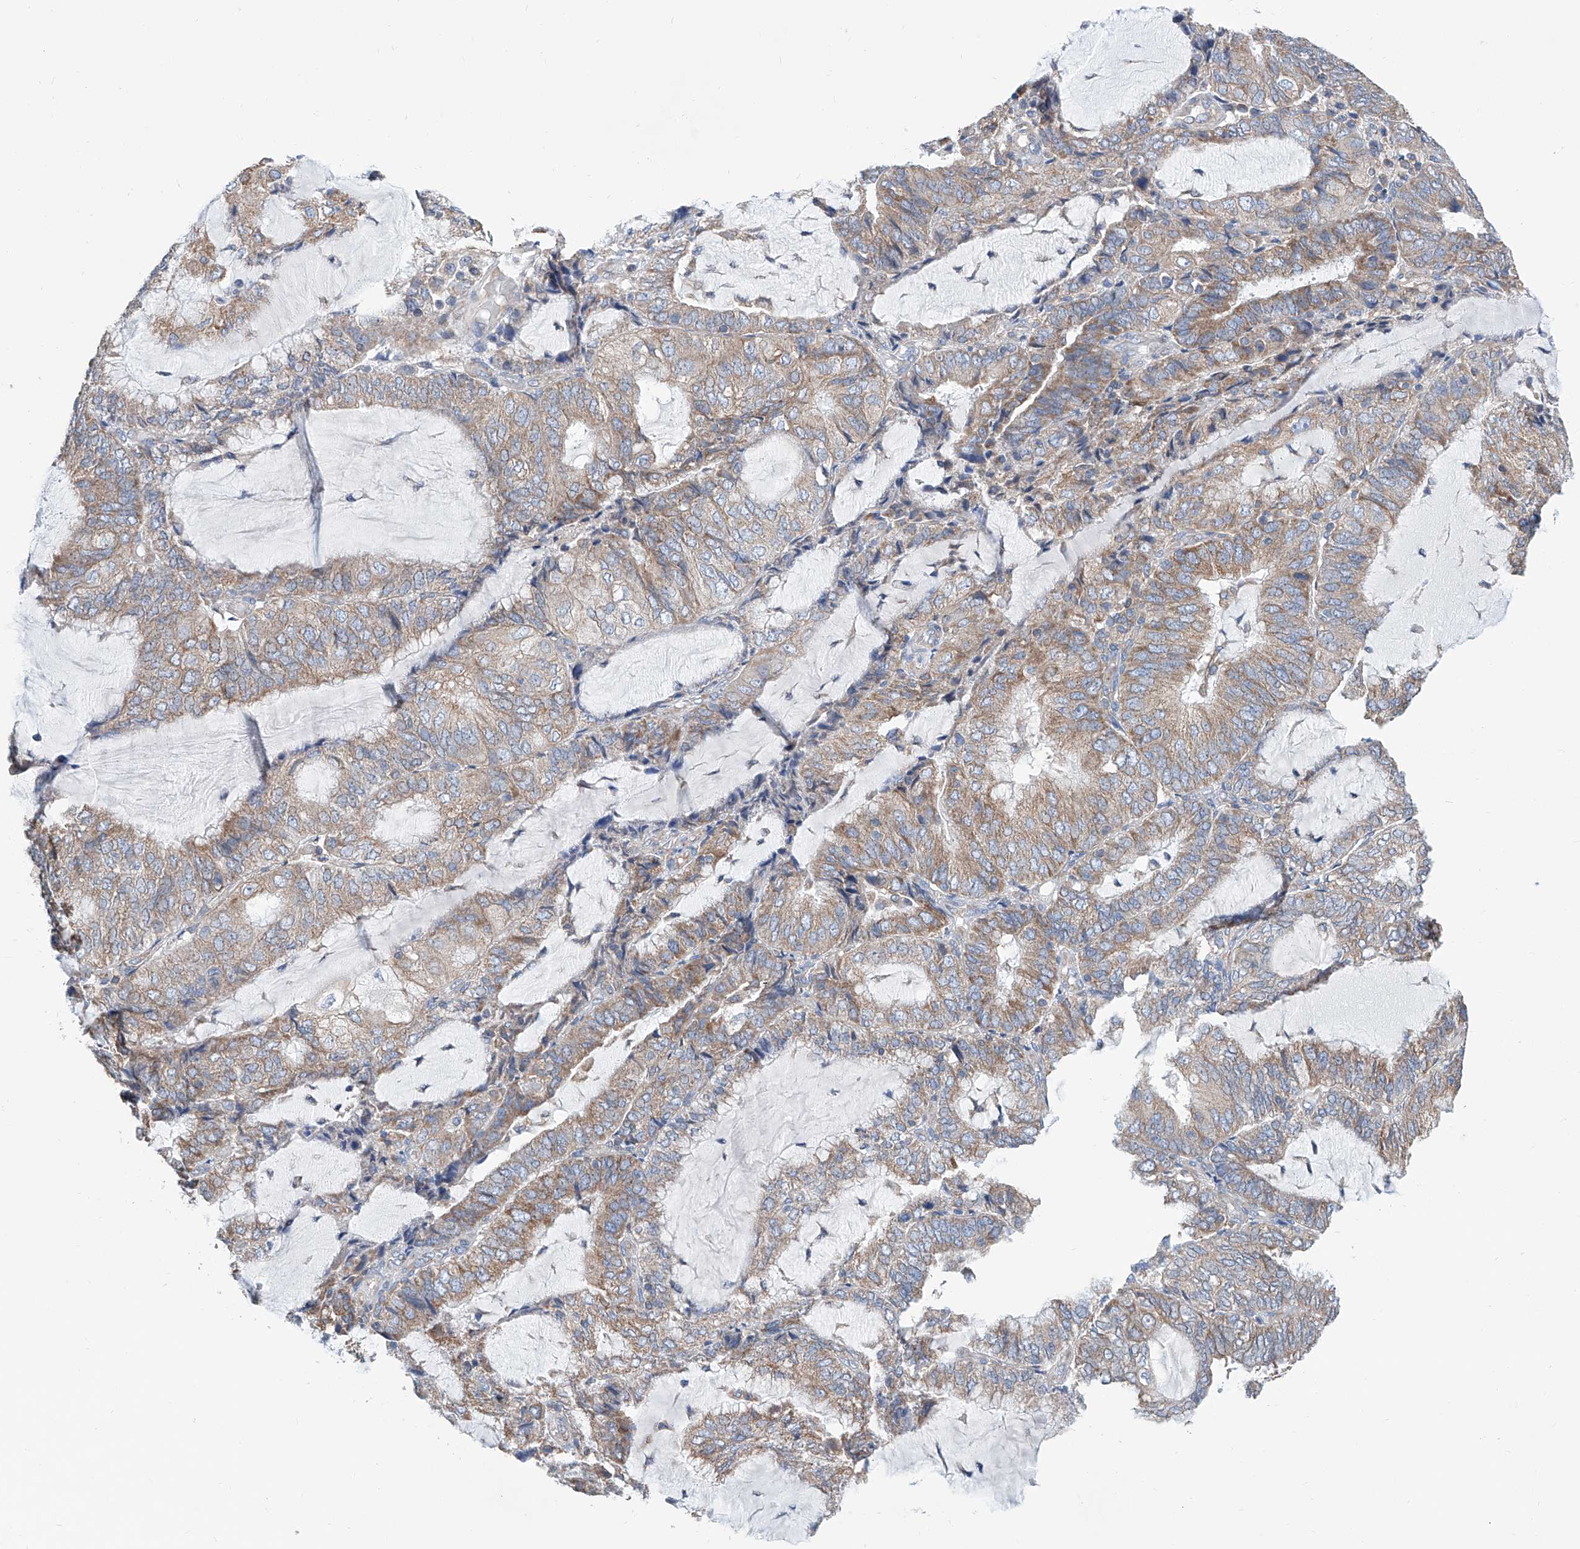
{"staining": {"intensity": "weak", "quantity": "25%-75%", "location": "cytoplasmic/membranous"}, "tissue": "endometrial cancer", "cell_type": "Tumor cells", "image_type": "cancer", "snomed": [{"axis": "morphology", "description": "Adenocarcinoma, NOS"}, {"axis": "topography", "description": "Endometrium"}], "caption": "Protein expression by immunohistochemistry displays weak cytoplasmic/membranous staining in approximately 25%-75% of tumor cells in endometrial adenocarcinoma.", "gene": "MAD2L1", "patient": {"sex": "female", "age": 81}}